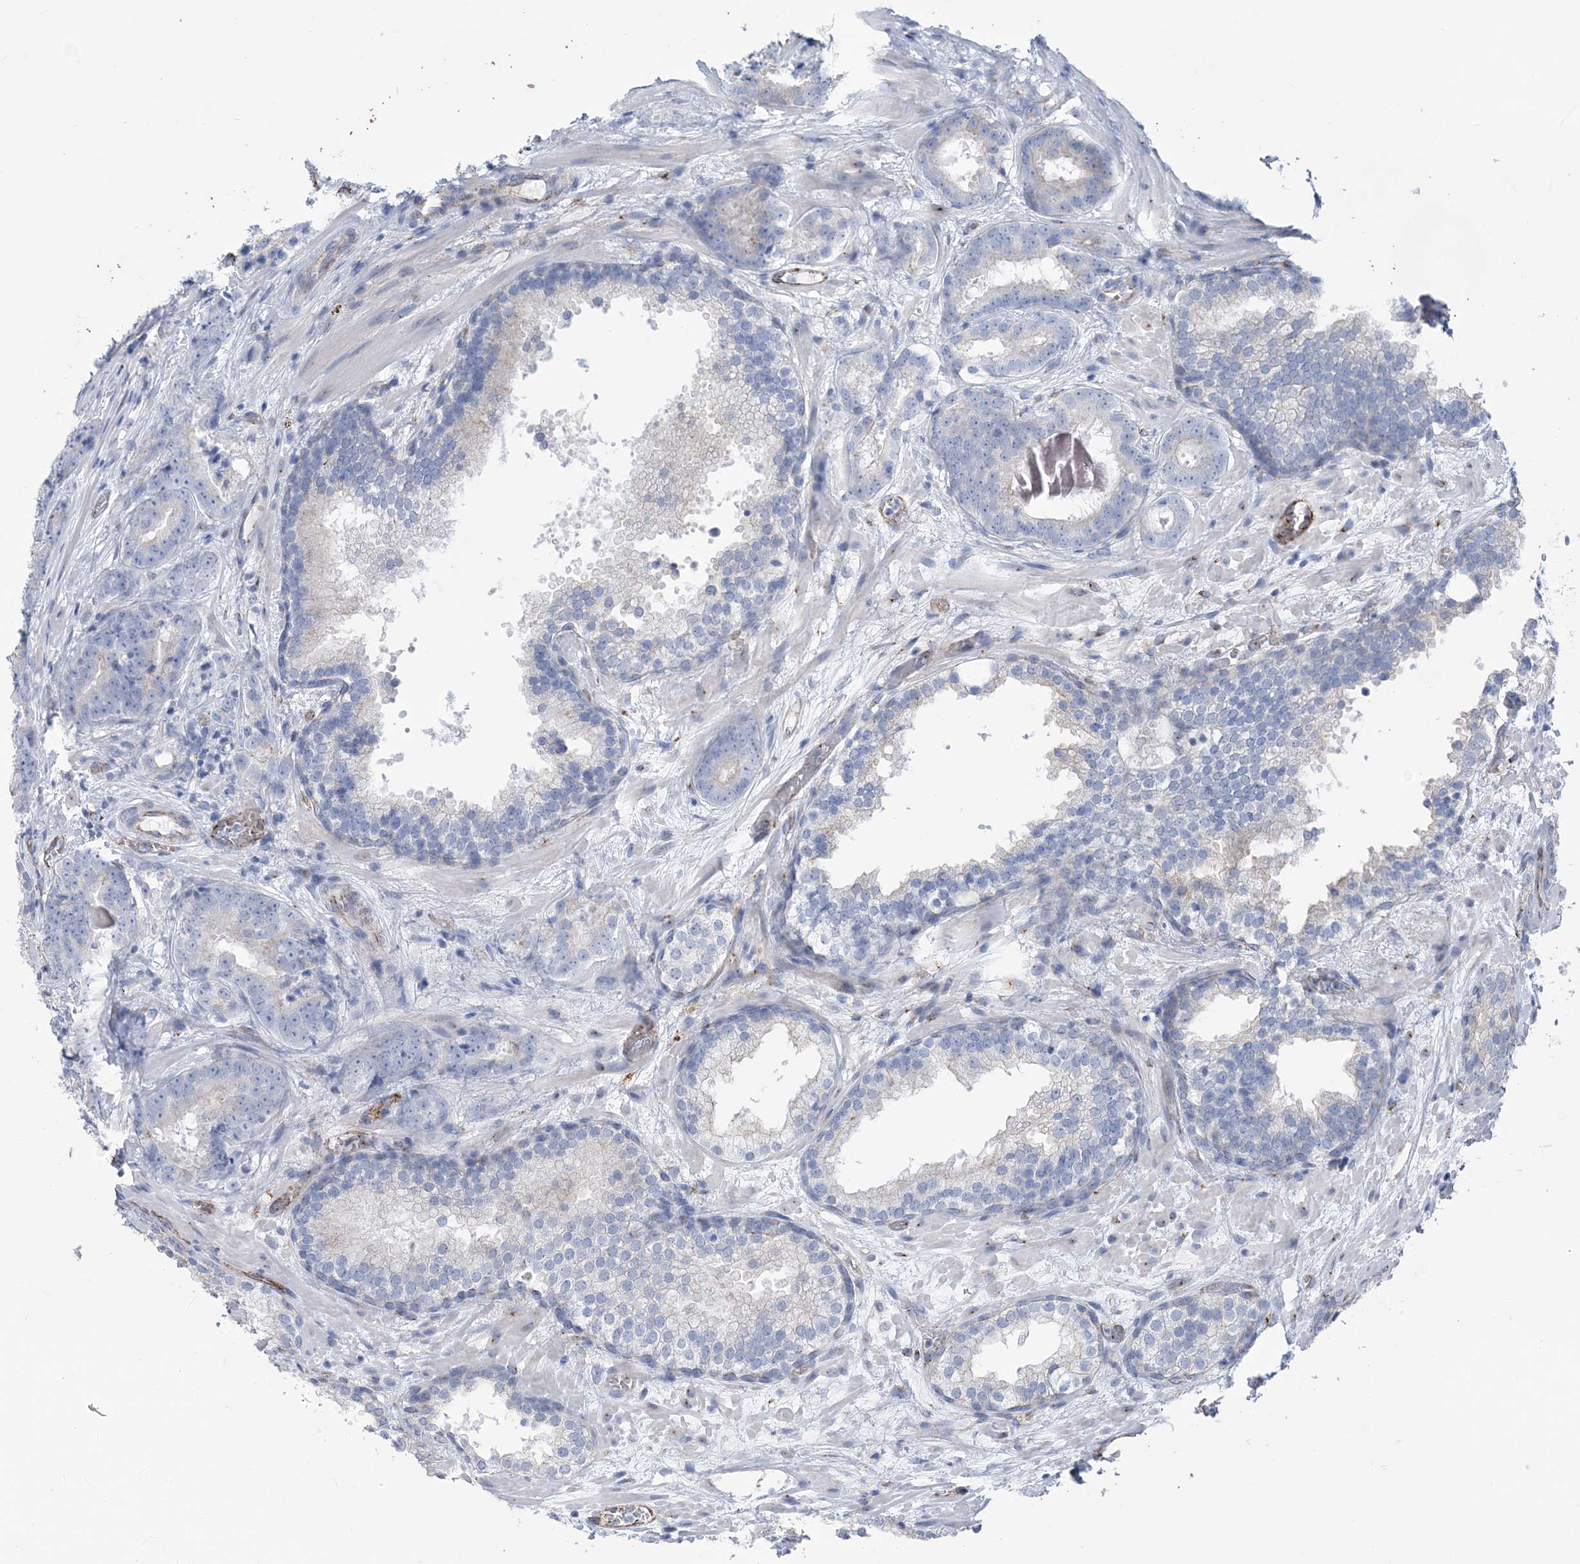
{"staining": {"intensity": "negative", "quantity": "none", "location": "none"}, "tissue": "prostate cancer", "cell_type": "Tumor cells", "image_type": "cancer", "snomed": [{"axis": "morphology", "description": "Adenocarcinoma, High grade"}, {"axis": "topography", "description": "Prostate"}], "caption": "A high-resolution histopathology image shows immunohistochemistry staining of prostate adenocarcinoma (high-grade), which shows no significant expression in tumor cells.", "gene": "RAB11FIP5", "patient": {"sex": "male", "age": 57}}